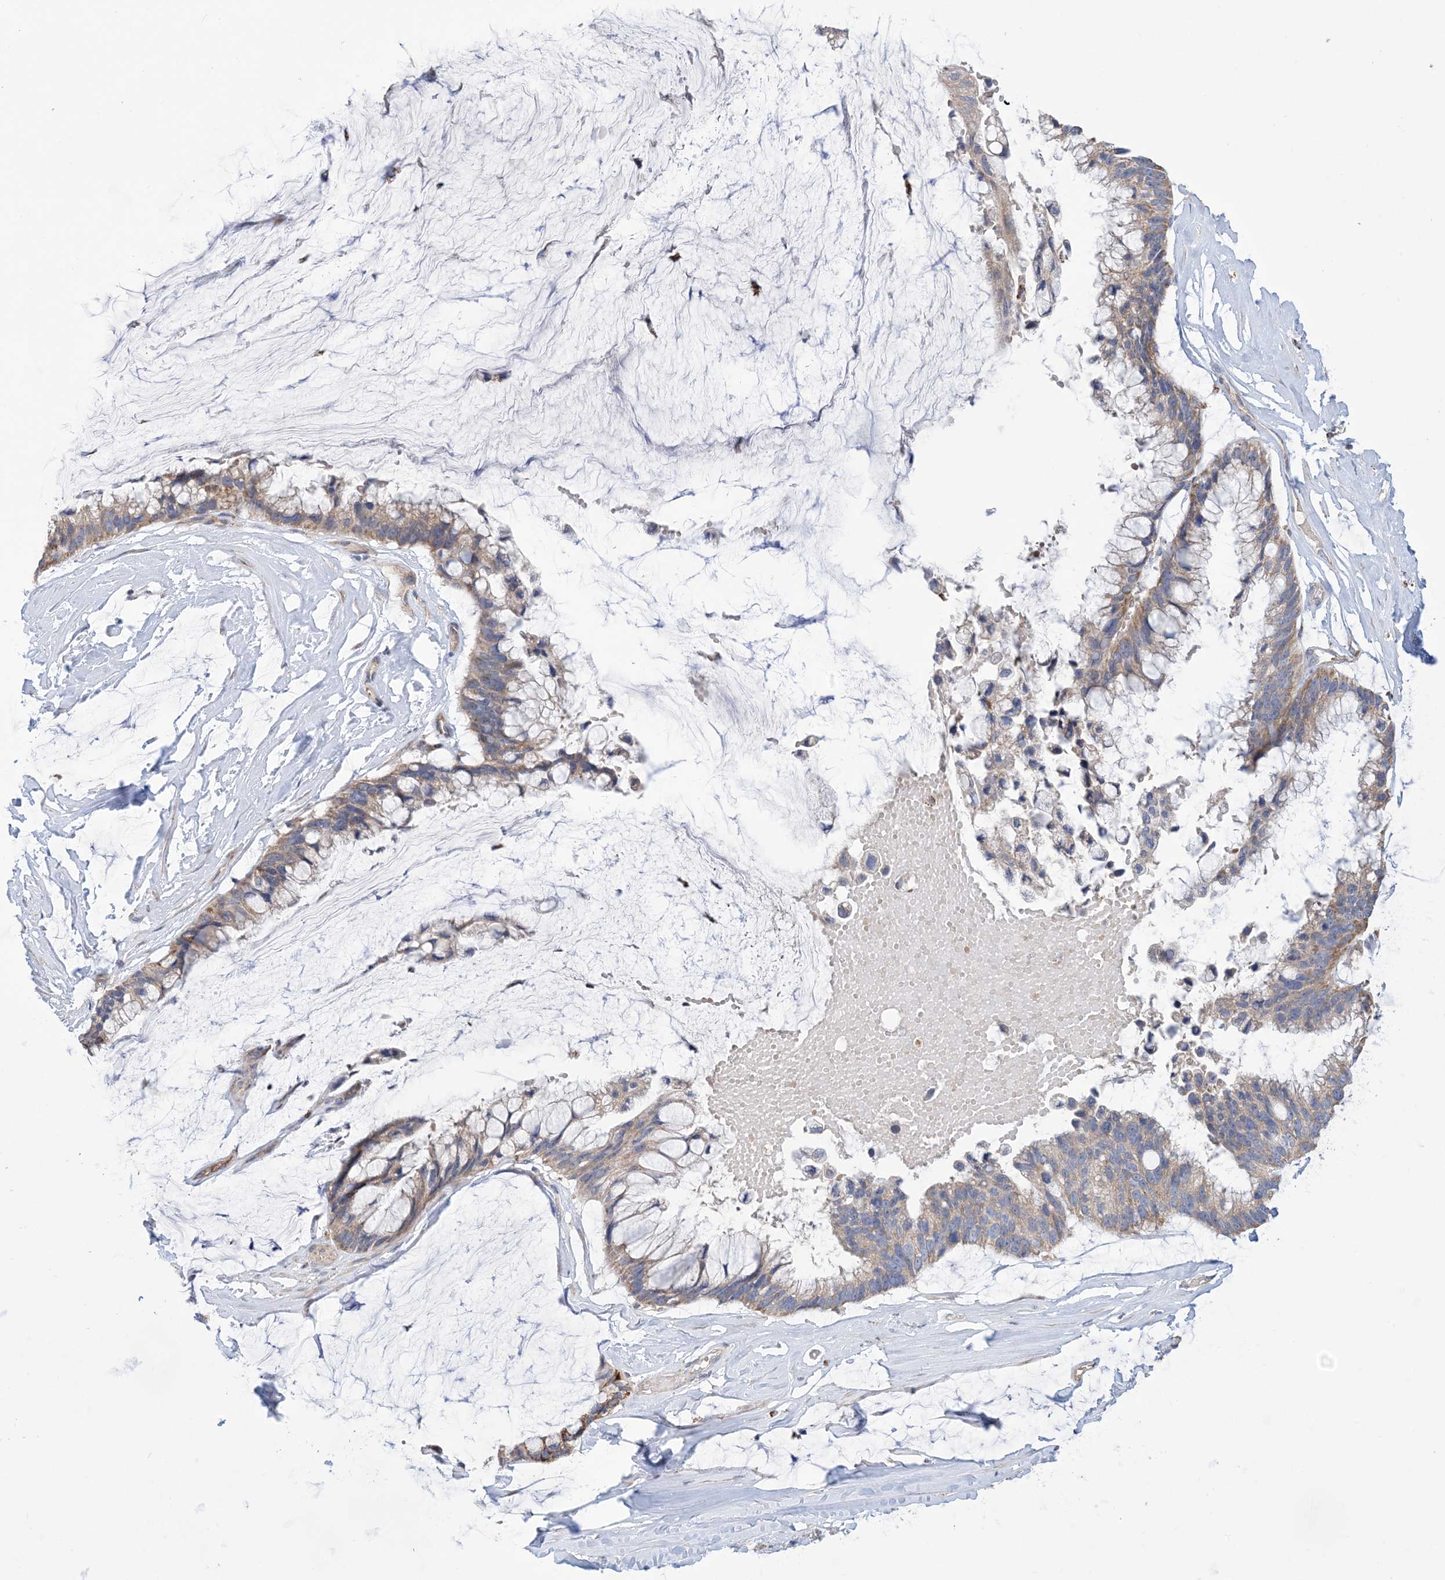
{"staining": {"intensity": "weak", "quantity": "25%-75%", "location": "cytoplasmic/membranous"}, "tissue": "ovarian cancer", "cell_type": "Tumor cells", "image_type": "cancer", "snomed": [{"axis": "morphology", "description": "Cystadenocarcinoma, mucinous, NOS"}, {"axis": "topography", "description": "Ovary"}], "caption": "High-power microscopy captured an immunohistochemistry (IHC) photomicrograph of ovarian cancer (mucinous cystadenocarcinoma), revealing weak cytoplasmic/membranous positivity in about 25%-75% of tumor cells.", "gene": "CLEC16A", "patient": {"sex": "female", "age": 39}}